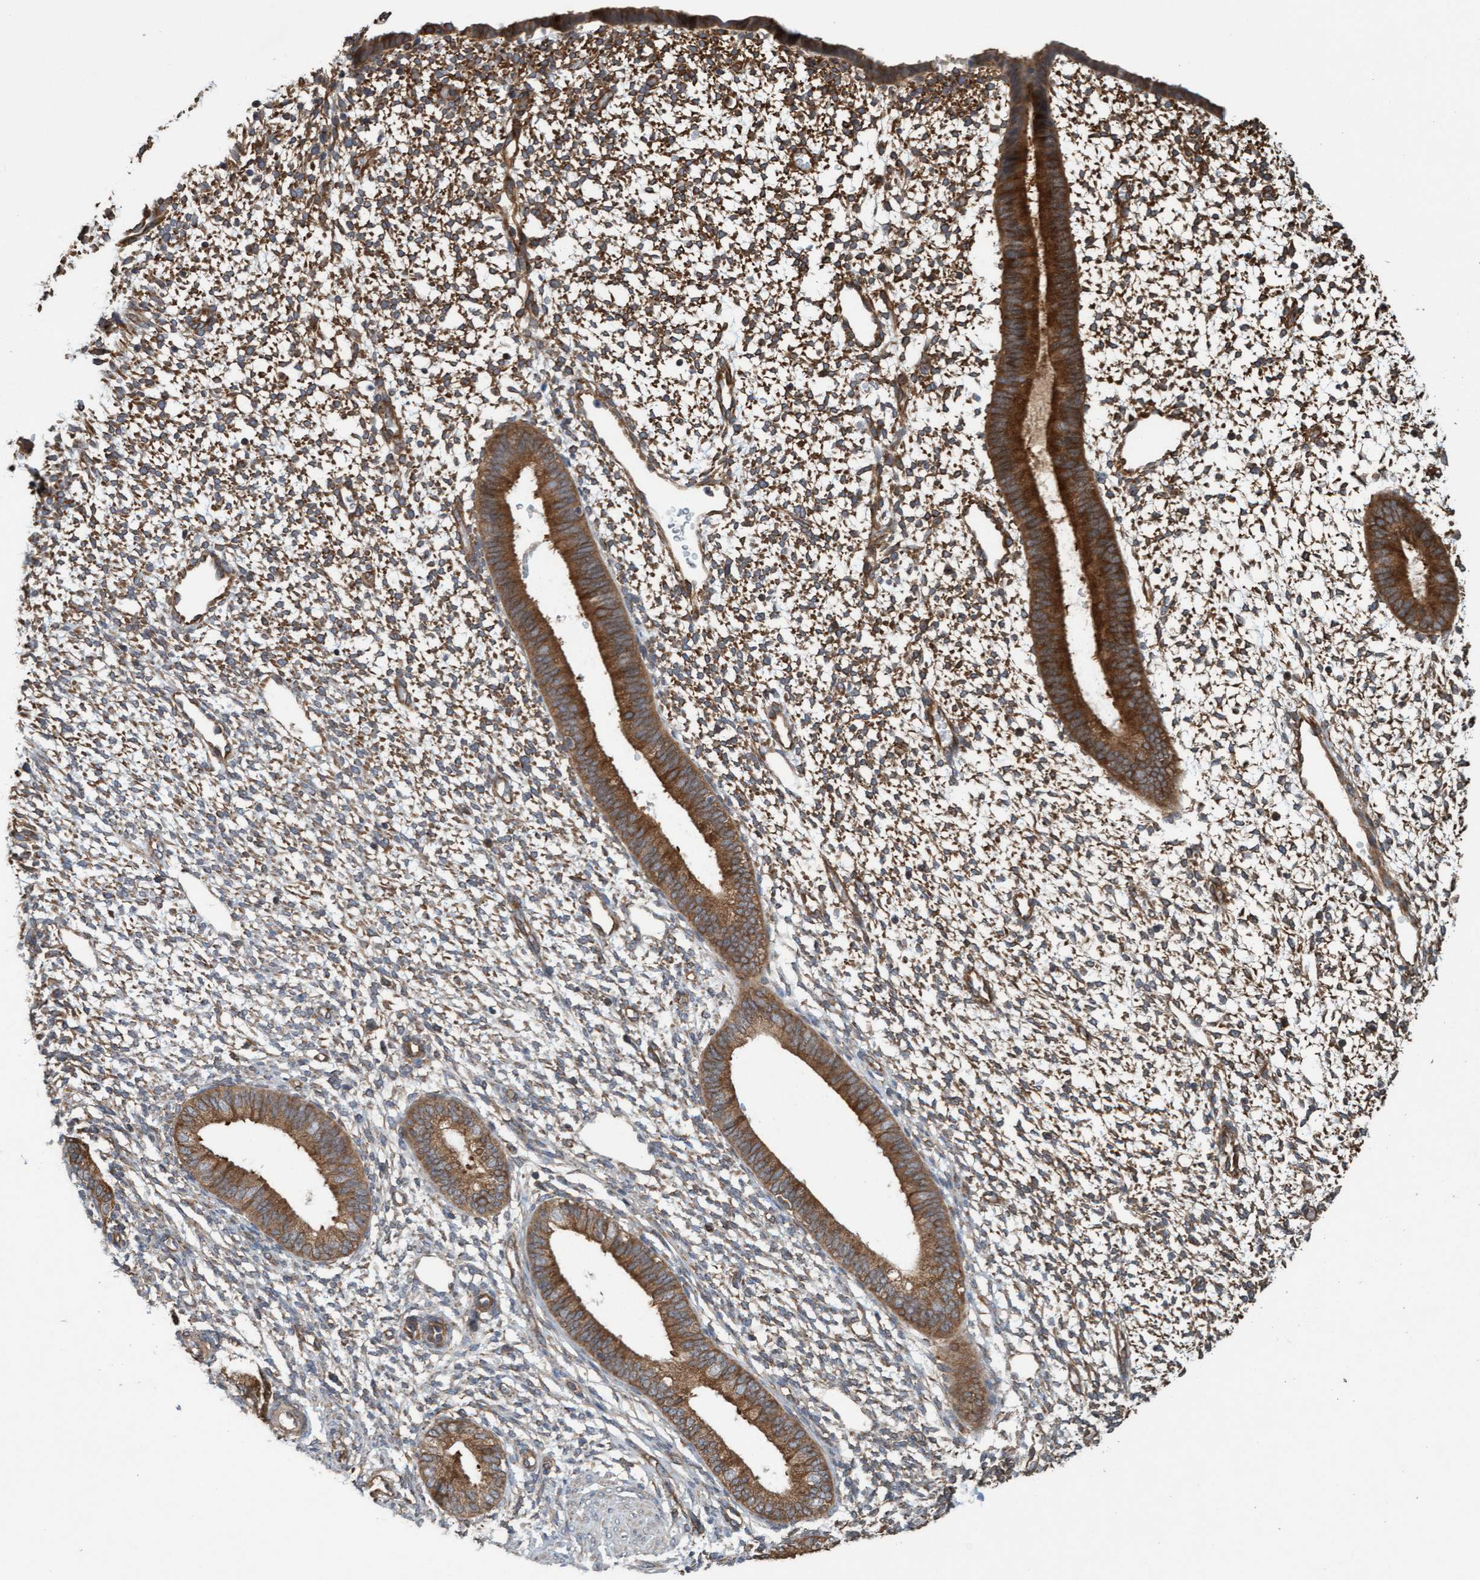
{"staining": {"intensity": "moderate", "quantity": "25%-75%", "location": "cytoplasmic/membranous"}, "tissue": "endometrium", "cell_type": "Cells in endometrial stroma", "image_type": "normal", "snomed": [{"axis": "morphology", "description": "Normal tissue, NOS"}, {"axis": "topography", "description": "Endometrium"}], "caption": "Brown immunohistochemical staining in benign human endometrium exhibits moderate cytoplasmic/membranous staining in approximately 25%-75% of cells in endometrial stroma.", "gene": "CDC42EP4", "patient": {"sex": "female", "age": 46}}